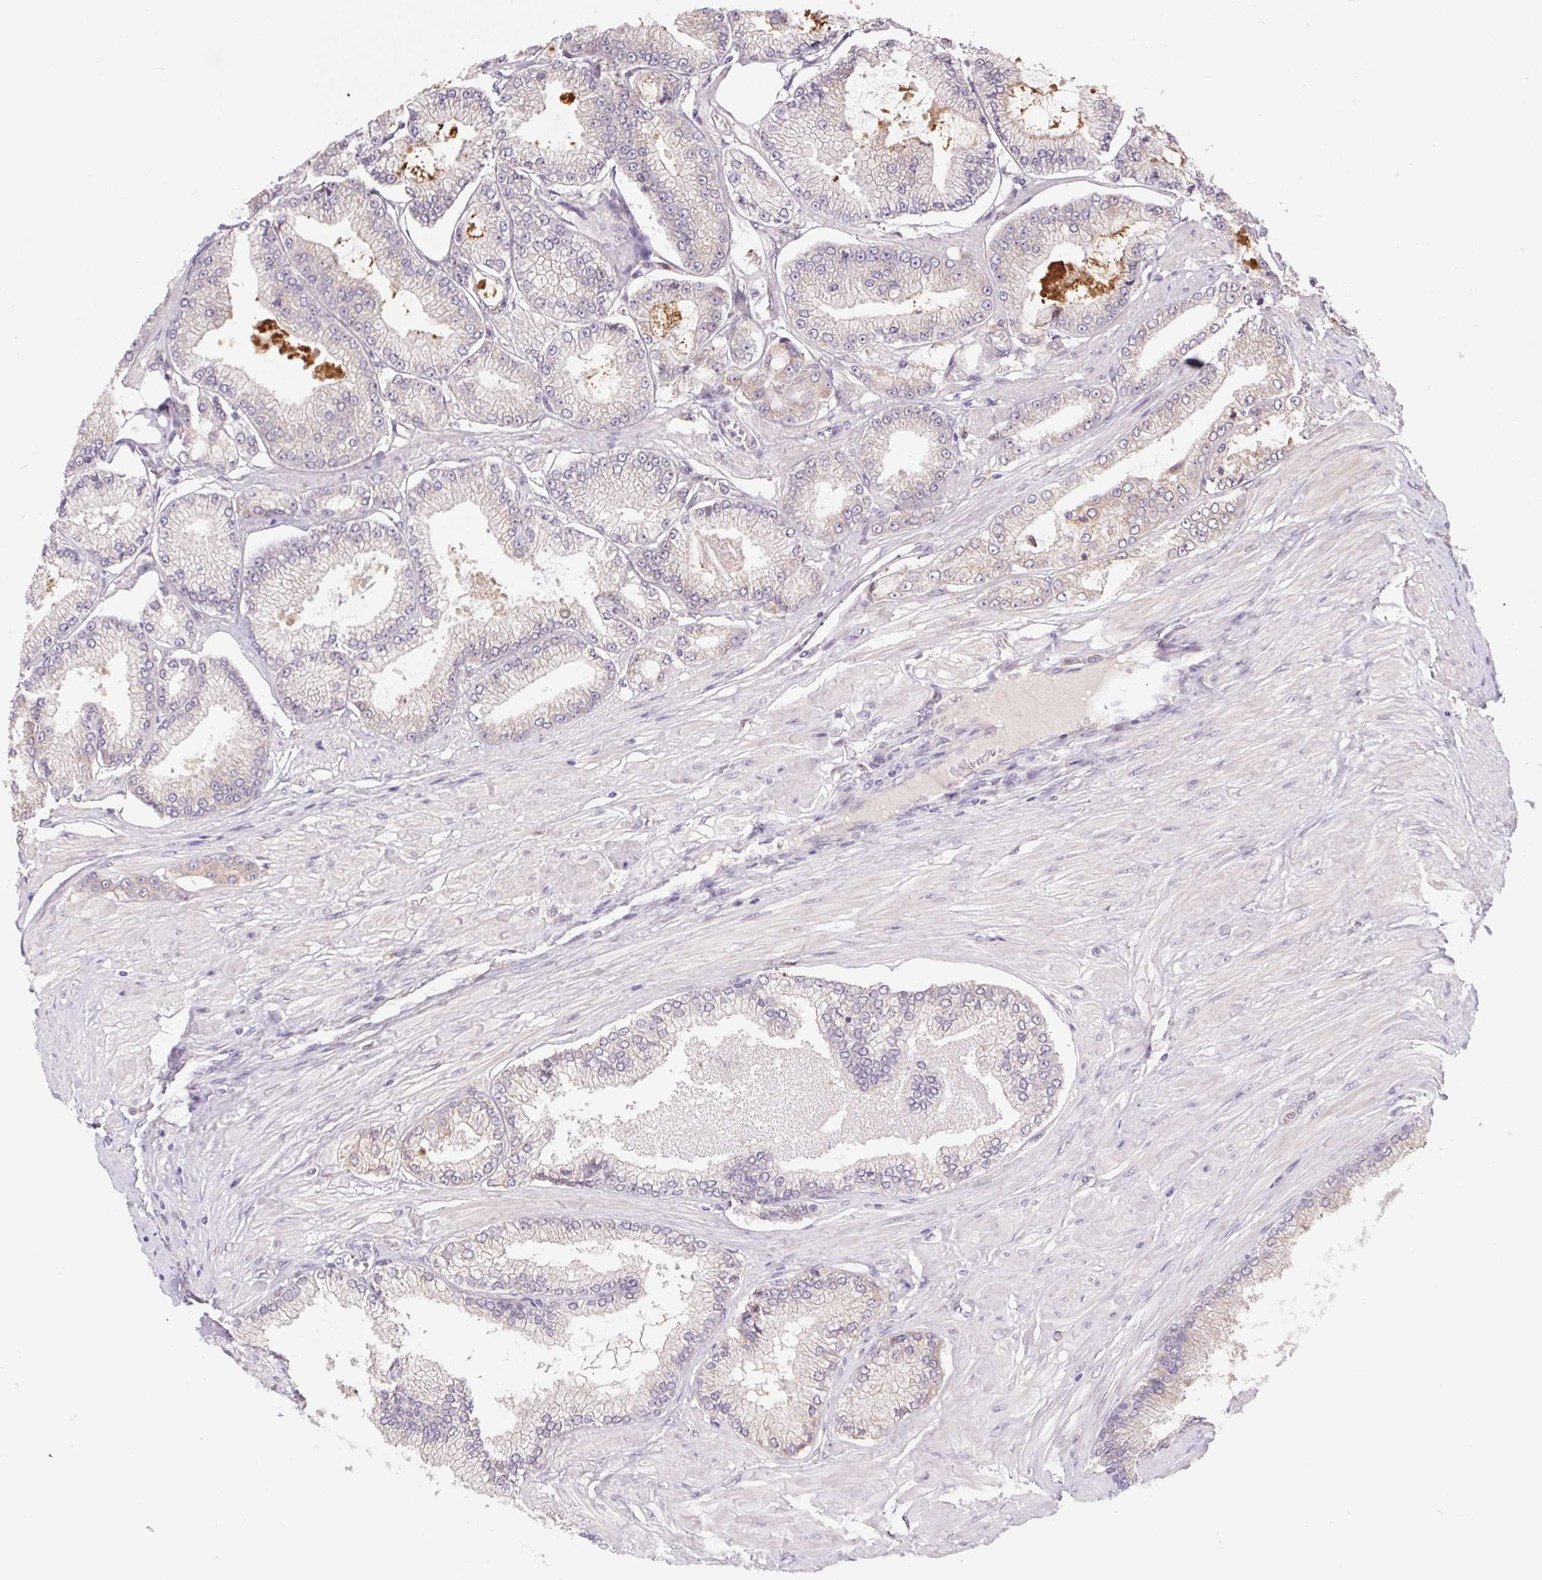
{"staining": {"intensity": "weak", "quantity": "25%-75%", "location": "cytoplasmic/membranous"}, "tissue": "prostate cancer", "cell_type": "Tumor cells", "image_type": "cancer", "snomed": [{"axis": "morphology", "description": "Adenocarcinoma, Low grade"}, {"axis": "topography", "description": "Prostate"}], "caption": "Weak cytoplasmic/membranous staining for a protein is appreciated in about 25%-75% of tumor cells of prostate cancer using immunohistochemistry (IHC).", "gene": "KLHL20", "patient": {"sex": "male", "age": 55}}